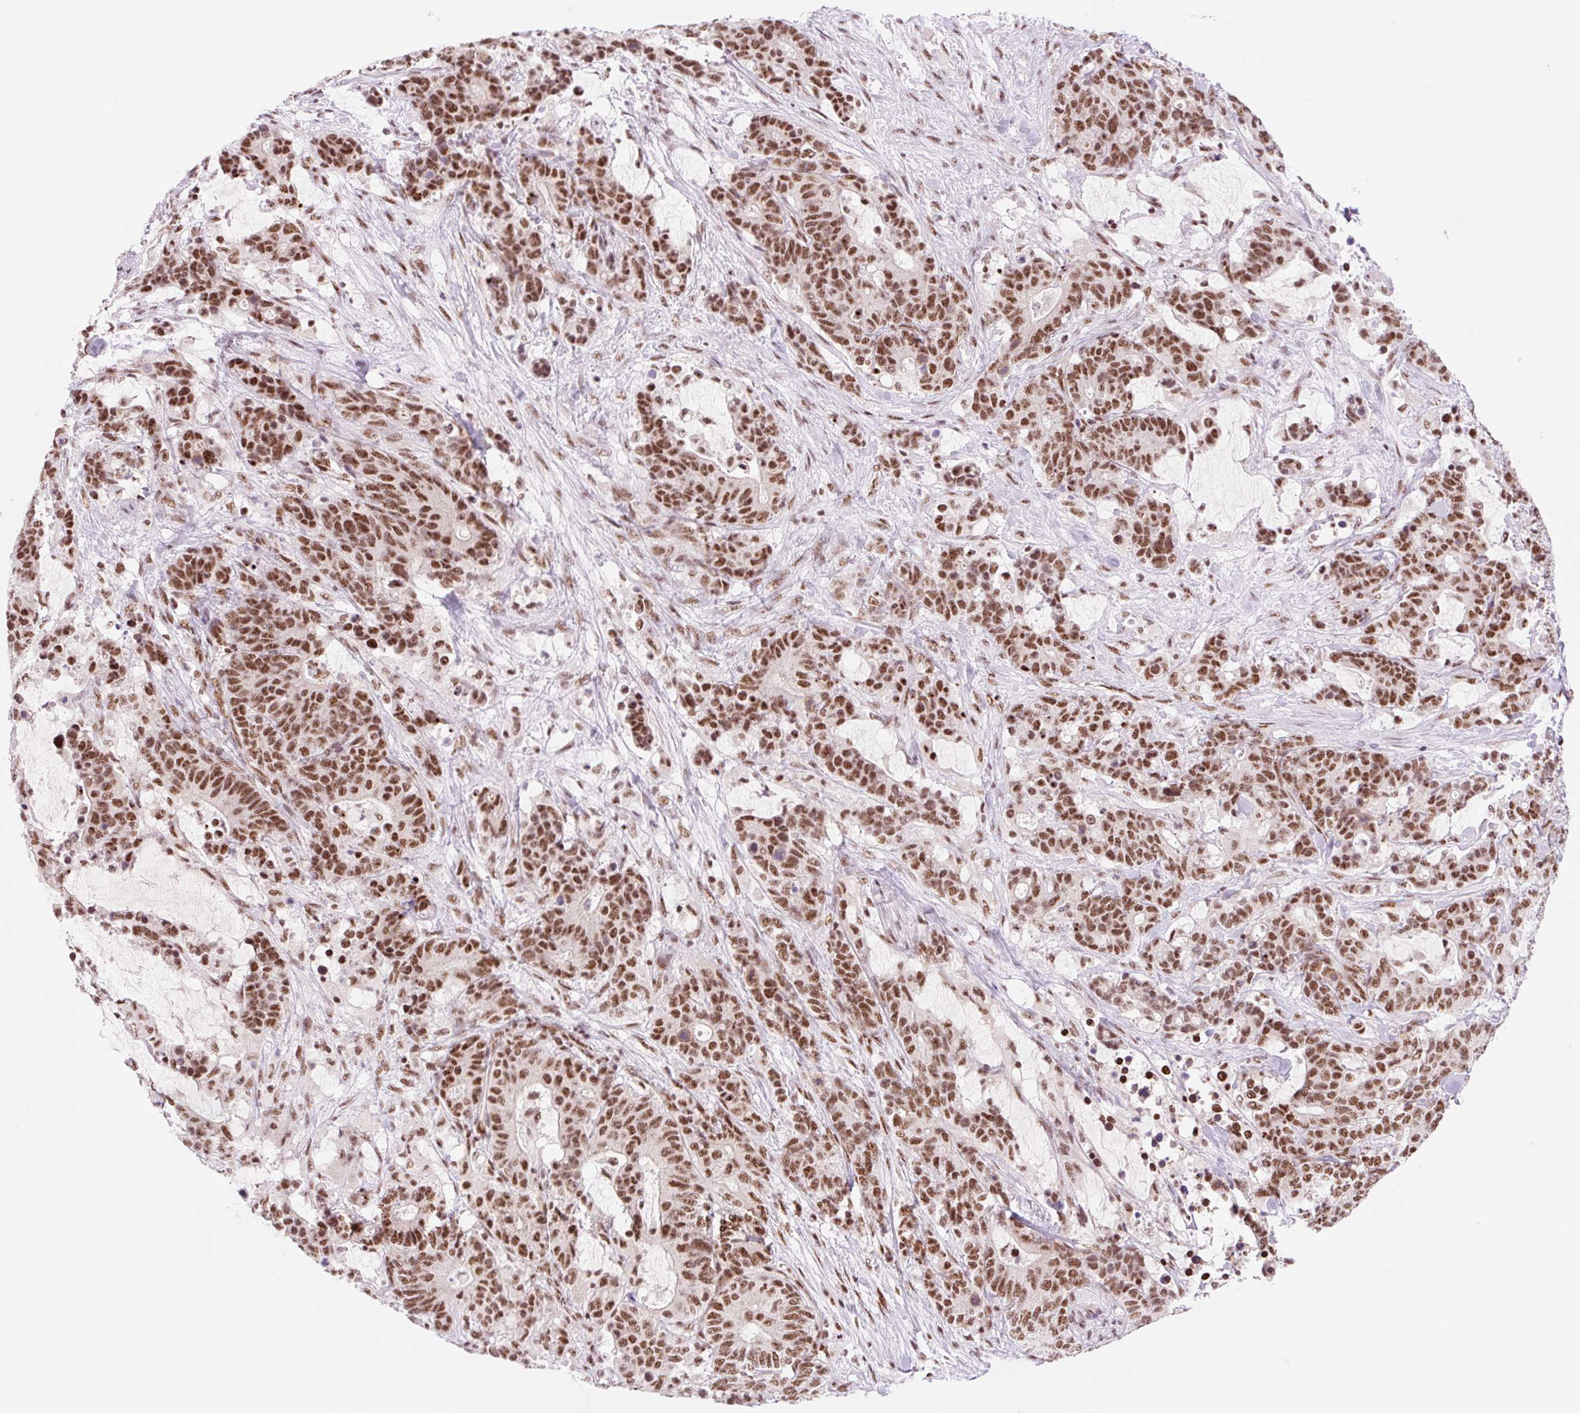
{"staining": {"intensity": "strong", "quantity": ">75%", "location": "nuclear"}, "tissue": "stomach cancer", "cell_type": "Tumor cells", "image_type": "cancer", "snomed": [{"axis": "morphology", "description": "Normal tissue, NOS"}, {"axis": "morphology", "description": "Adenocarcinoma, NOS"}, {"axis": "topography", "description": "Stomach"}], "caption": "Brown immunohistochemical staining in stomach cancer (adenocarcinoma) shows strong nuclear expression in about >75% of tumor cells.", "gene": "PRDM11", "patient": {"sex": "female", "age": 64}}